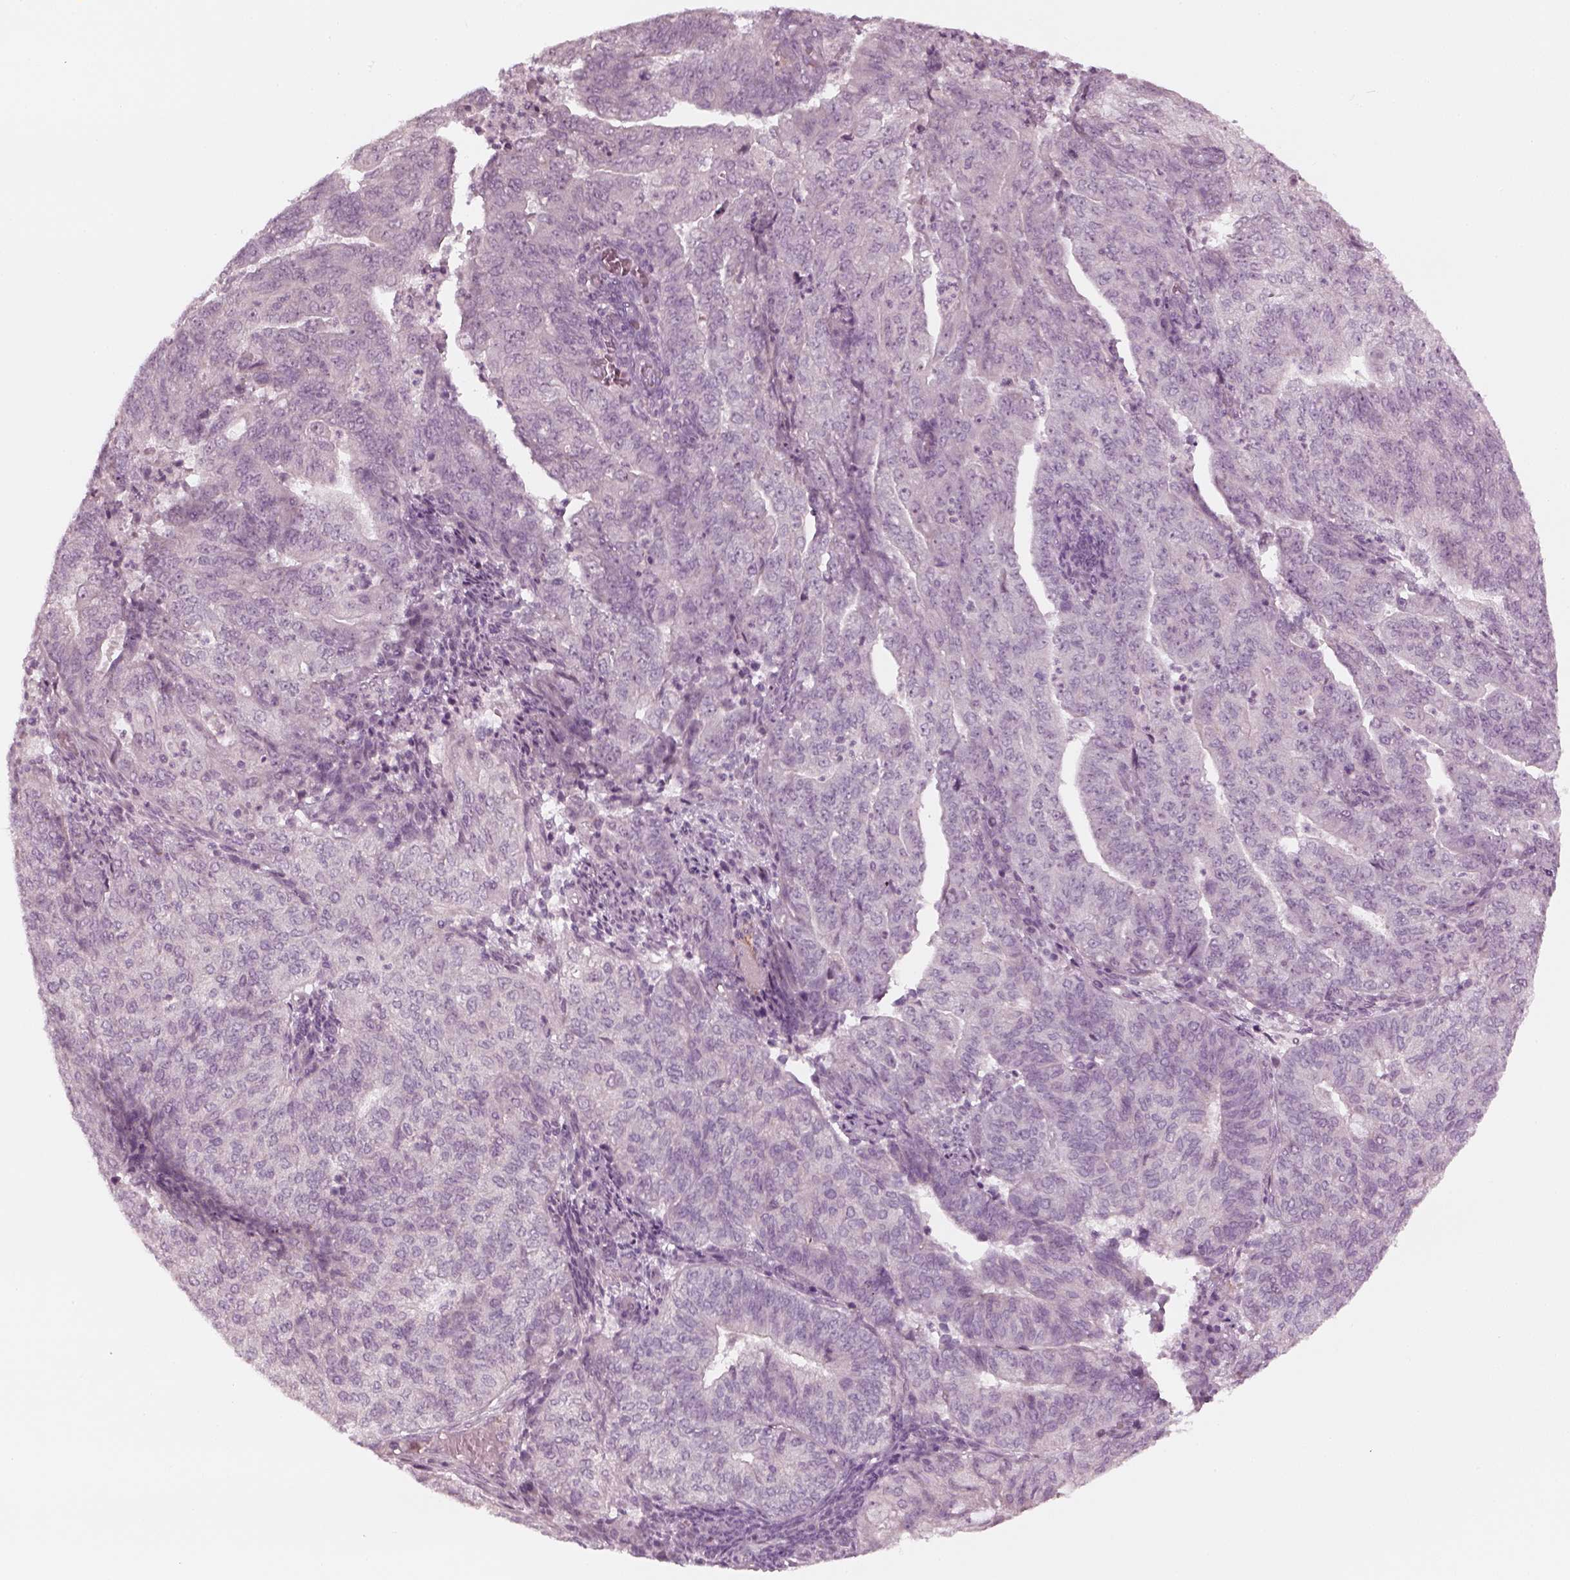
{"staining": {"intensity": "negative", "quantity": "none", "location": "none"}, "tissue": "endometrial cancer", "cell_type": "Tumor cells", "image_type": "cancer", "snomed": [{"axis": "morphology", "description": "Adenocarcinoma, NOS"}, {"axis": "topography", "description": "Endometrium"}], "caption": "Immunohistochemistry (IHC) of endometrial cancer (adenocarcinoma) shows no staining in tumor cells.", "gene": "PNMT", "patient": {"sex": "female", "age": 82}}